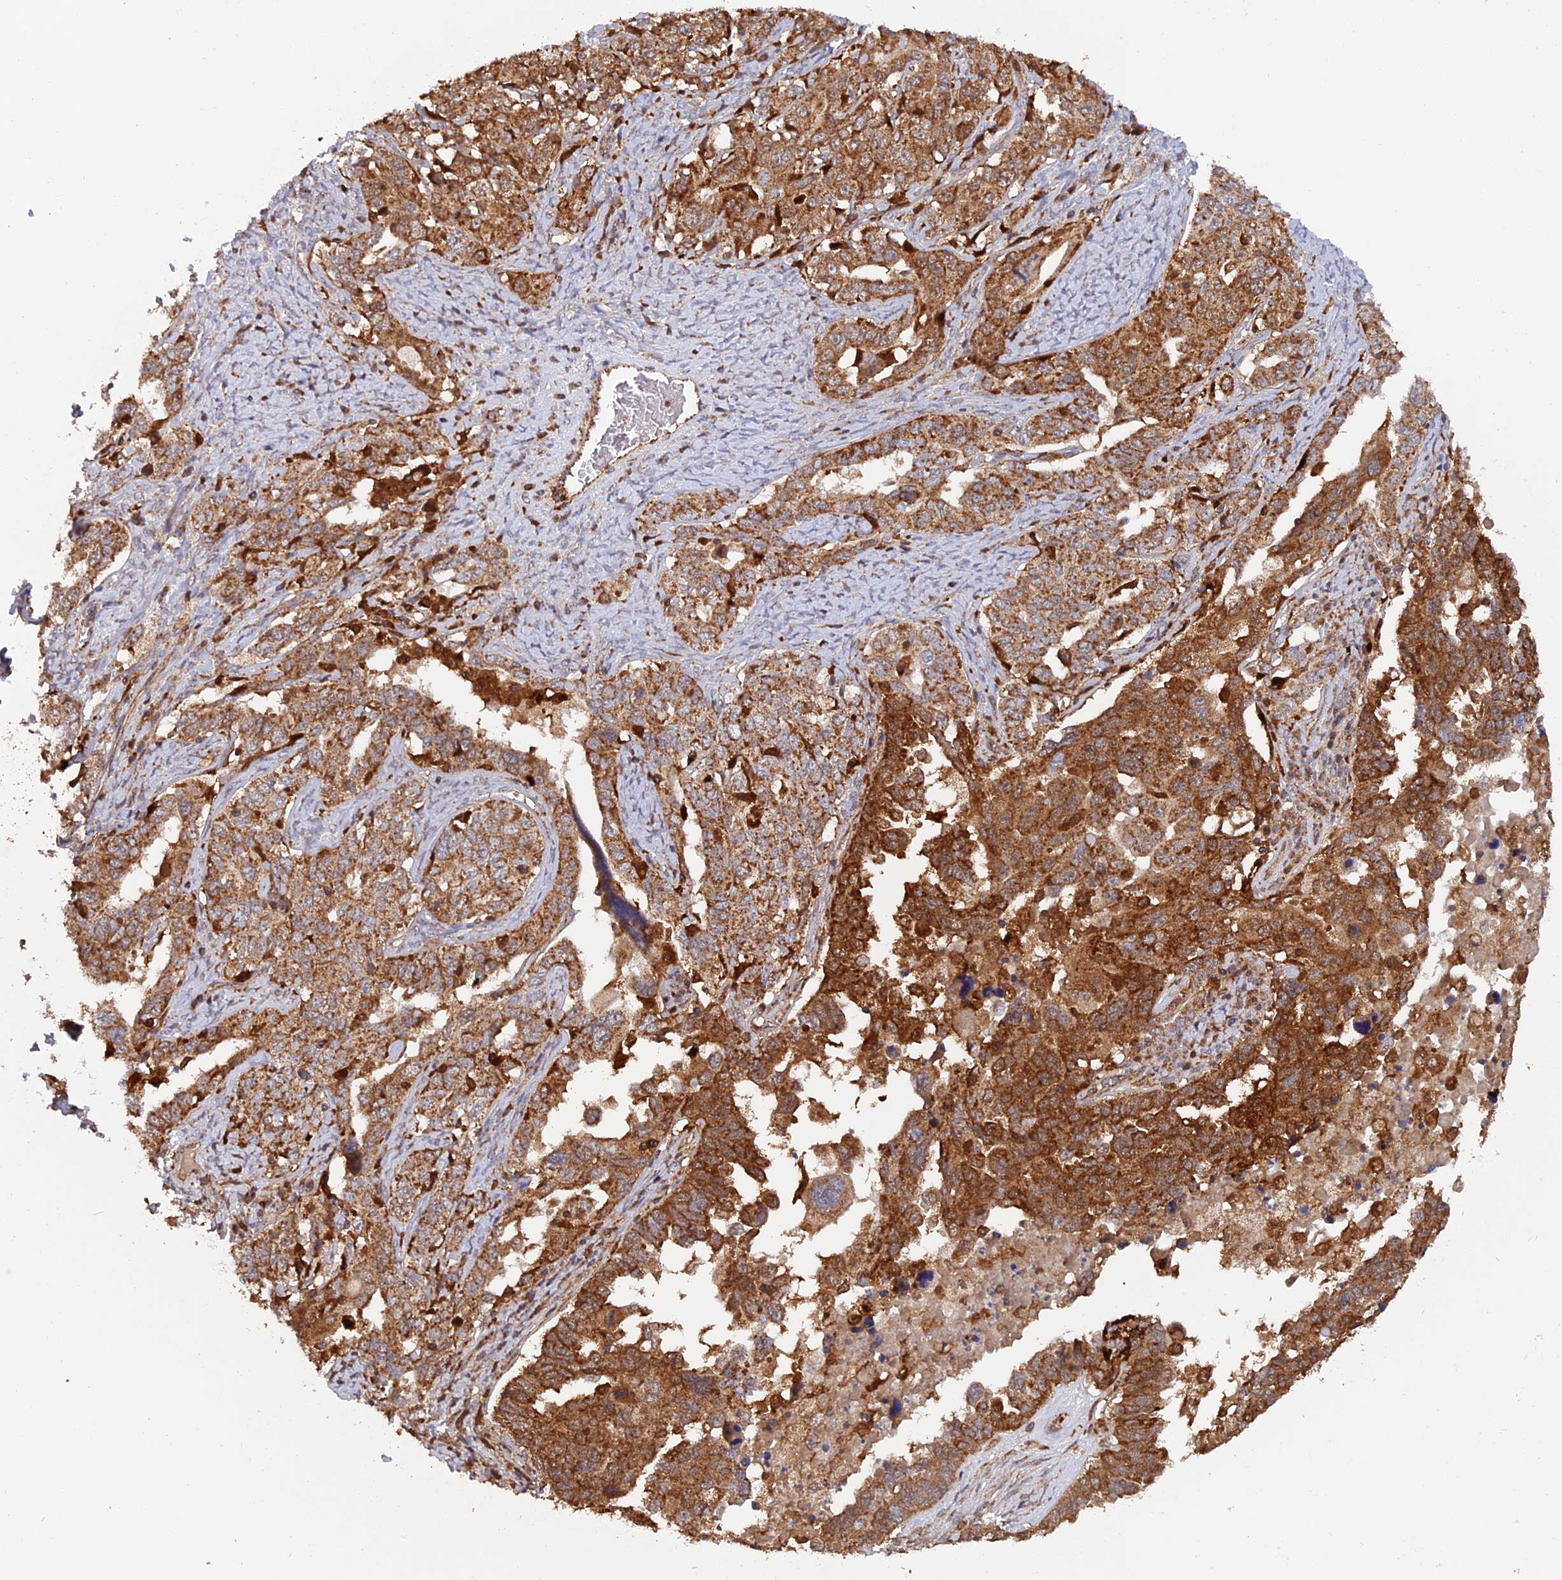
{"staining": {"intensity": "strong", "quantity": ">75%", "location": "cytoplasmic/membranous"}, "tissue": "ovarian cancer", "cell_type": "Tumor cells", "image_type": "cancer", "snomed": [{"axis": "morphology", "description": "Carcinoma, endometroid"}, {"axis": "topography", "description": "Ovary"}], "caption": "Immunohistochemistry image of ovarian cancer stained for a protein (brown), which displays high levels of strong cytoplasmic/membranous positivity in approximately >75% of tumor cells.", "gene": "DTYMK", "patient": {"sex": "female", "age": 62}}